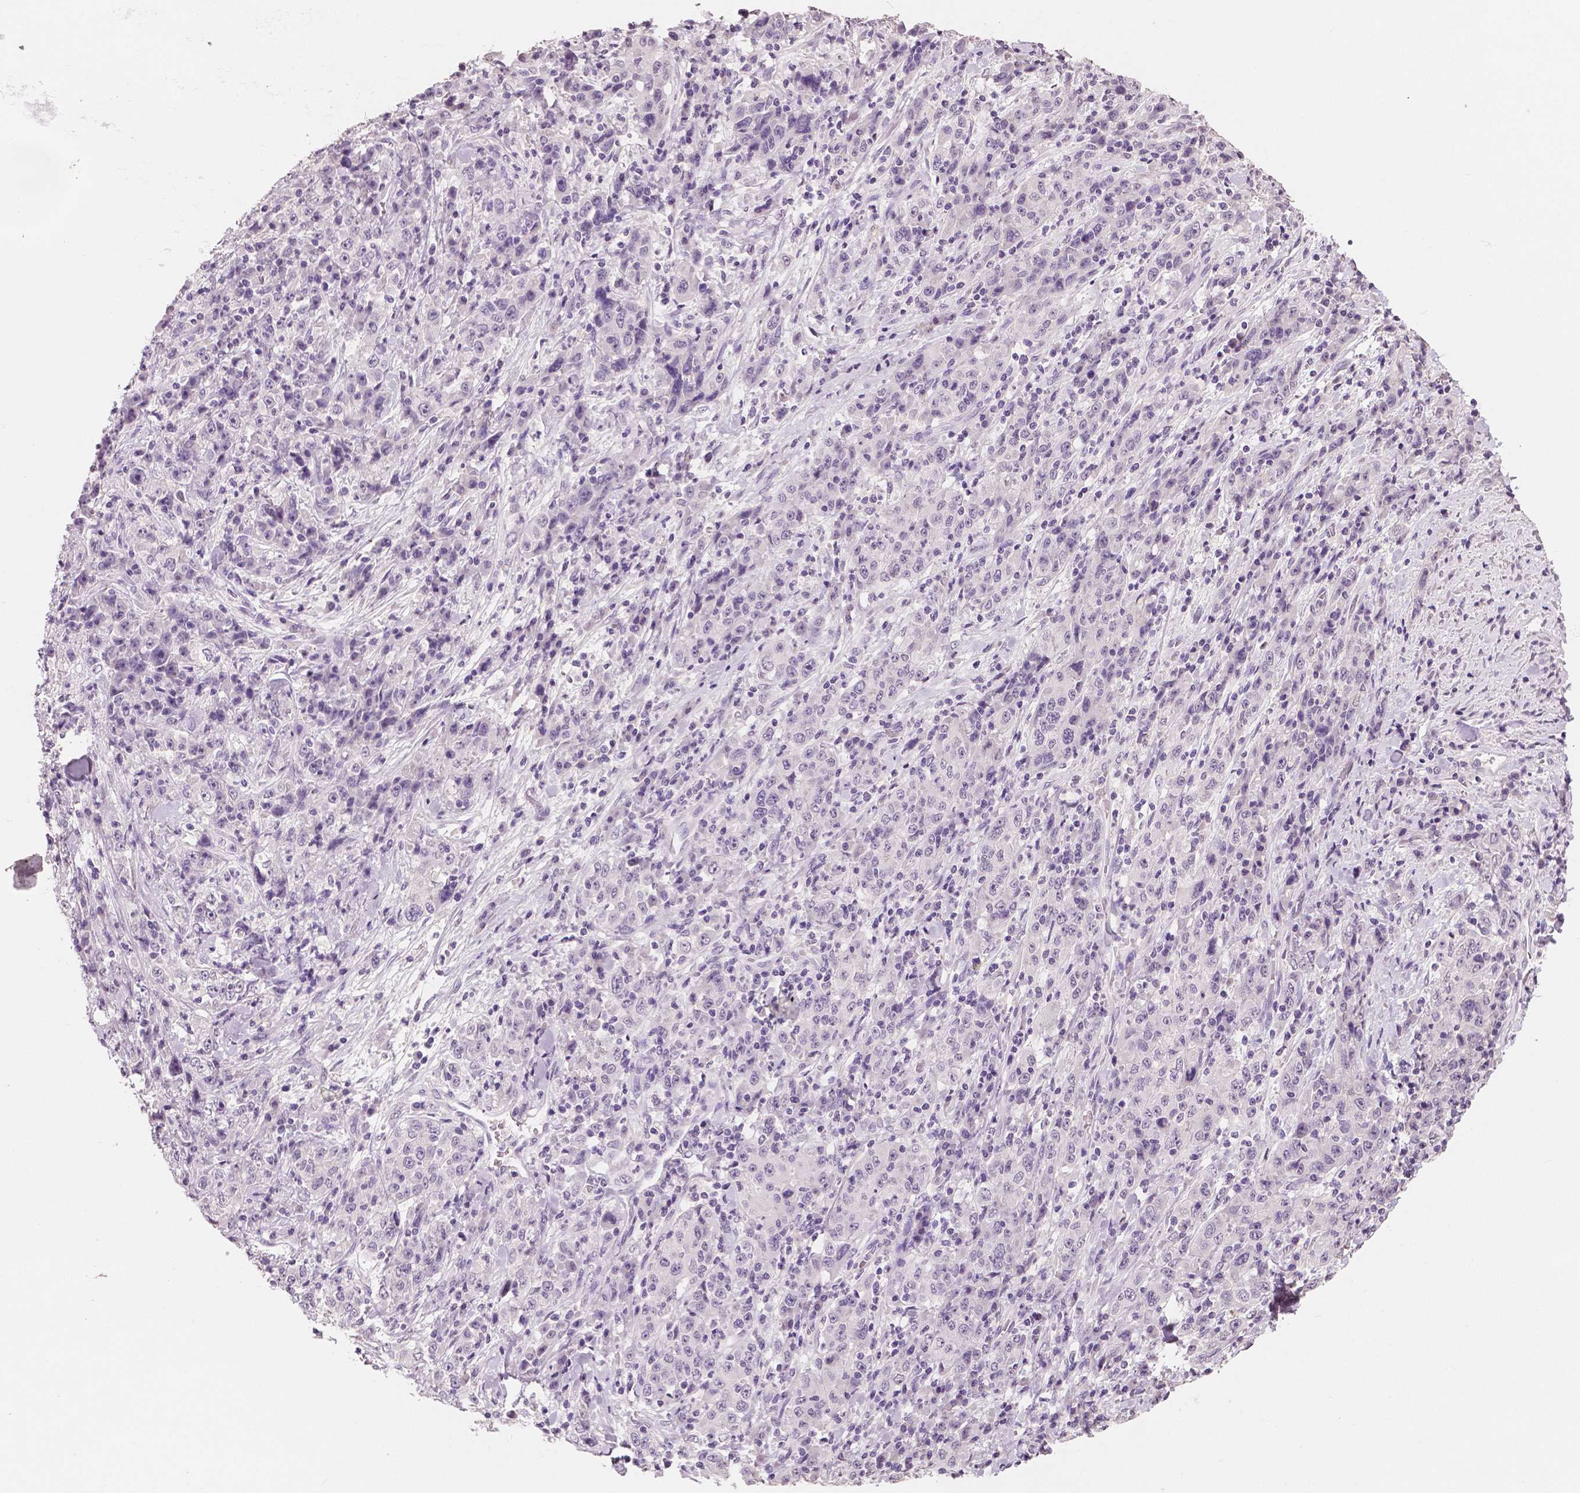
{"staining": {"intensity": "negative", "quantity": "none", "location": "none"}, "tissue": "stomach cancer", "cell_type": "Tumor cells", "image_type": "cancer", "snomed": [{"axis": "morphology", "description": "Normal tissue, NOS"}, {"axis": "morphology", "description": "Adenocarcinoma, NOS"}, {"axis": "topography", "description": "Stomach, upper"}, {"axis": "topography", "description": "Stomach"}], "caption": "Tumor cells are negative for protein expression in human adenocarcinoma (stomach).", "gene": "NECAB1", "patient": {"sex": "male", "age": 59}}